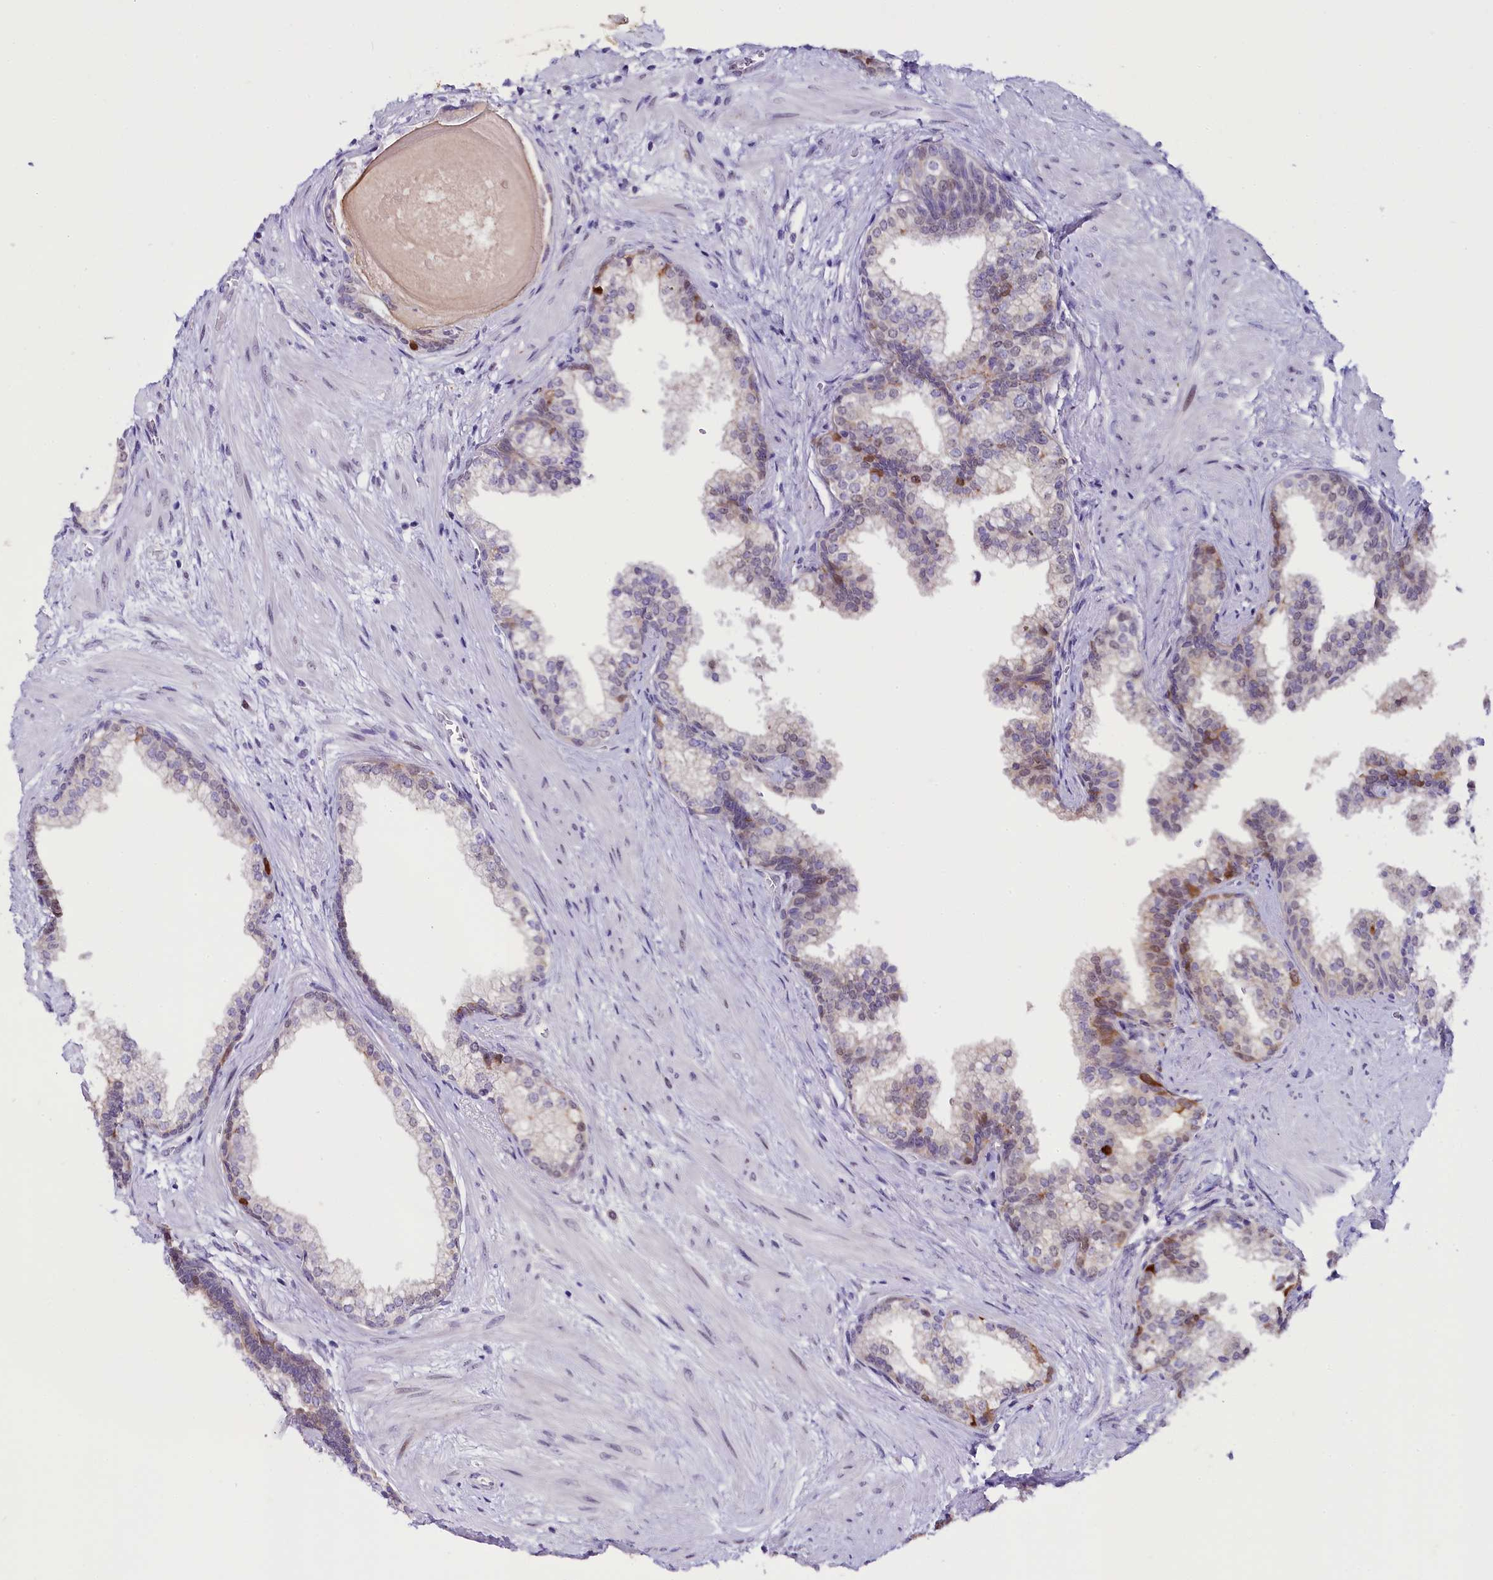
{"staining": {"intensity": "moderate", "quantity": "<25%", "location": "cytoplasmic/membranous,nuclear"}, "tissue": "prostate", "cell_type": "Glandular cells", "image_type": "normal", "snomed": [{"axis": "morphology", "description": "Normal tissue, NOS"}, {"axis": "topography", "description": "Prostate"}], "caption": "A low amount of moderate cytoplasmic/membranous,nuclear expression is identified in approximately <25% of glandular cells in benign prostate. The staining was performed using DAB (3,3'-diaminobenzidine) to visualize the protein expression in brown, while the nuclei were stained in blue with hematoxylin (Magnification: 20x).", "gene": "OSGEP", "patient": {"sex": "male", "age": 57}}